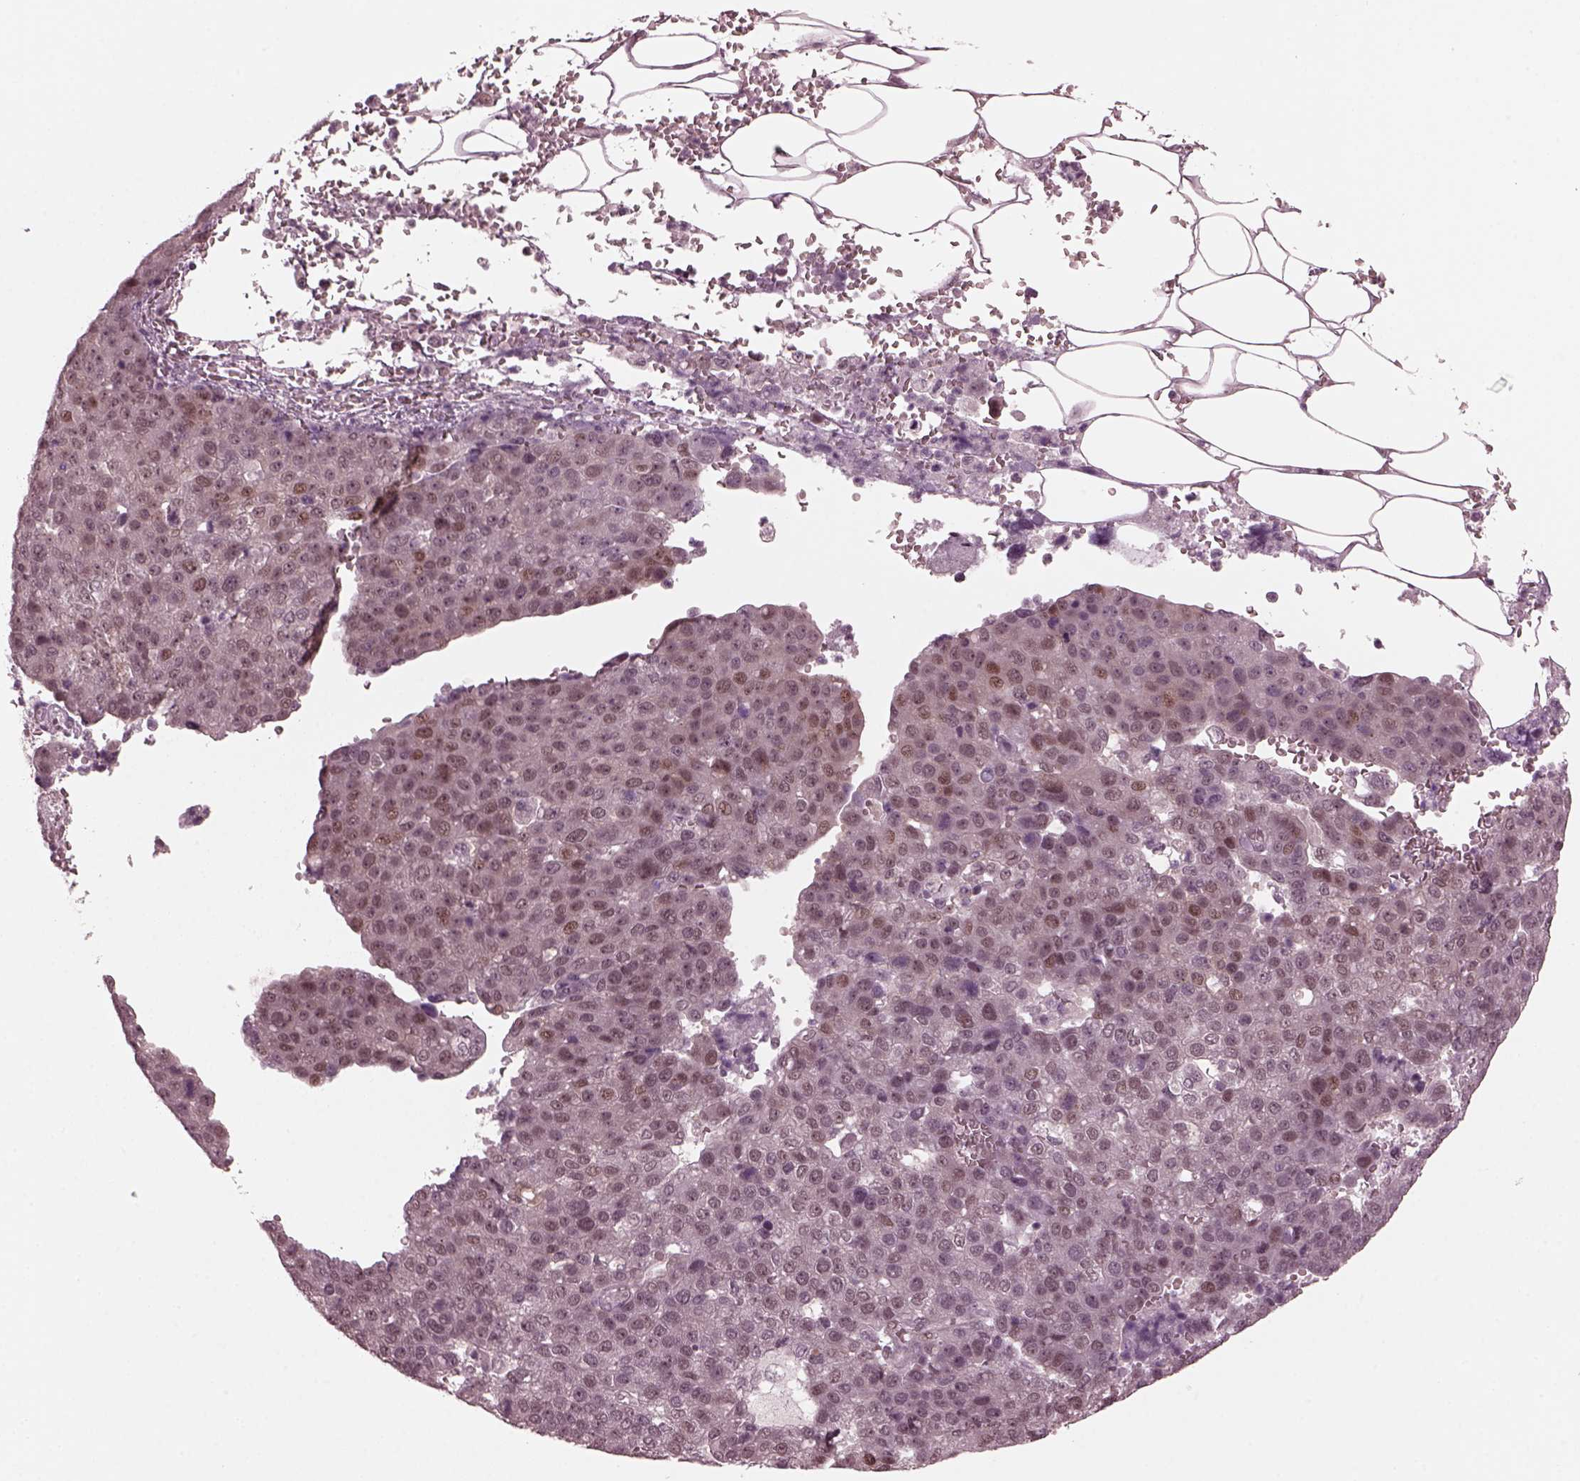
{"staining": {"intensity": "moderate", "quantity": "<25%", "location": "nuclear"}, "tissue": "pancreatic cancer", "cell_type": "Tumor cells", "image_type": "cancer", "snomed": [{"axis": "morphology", "description": "Adenocarcinoma, NOS"}, {"axis": "topography", "description": "Pancreas"}], "caption": "Moderate nuclear positivity for a protein is present in about <25% of tumor cells of adenocarcinoma (pancreatic) using IHC.", "gene": "TRIB3", "patient": {"sex": "female", "age": 61}}